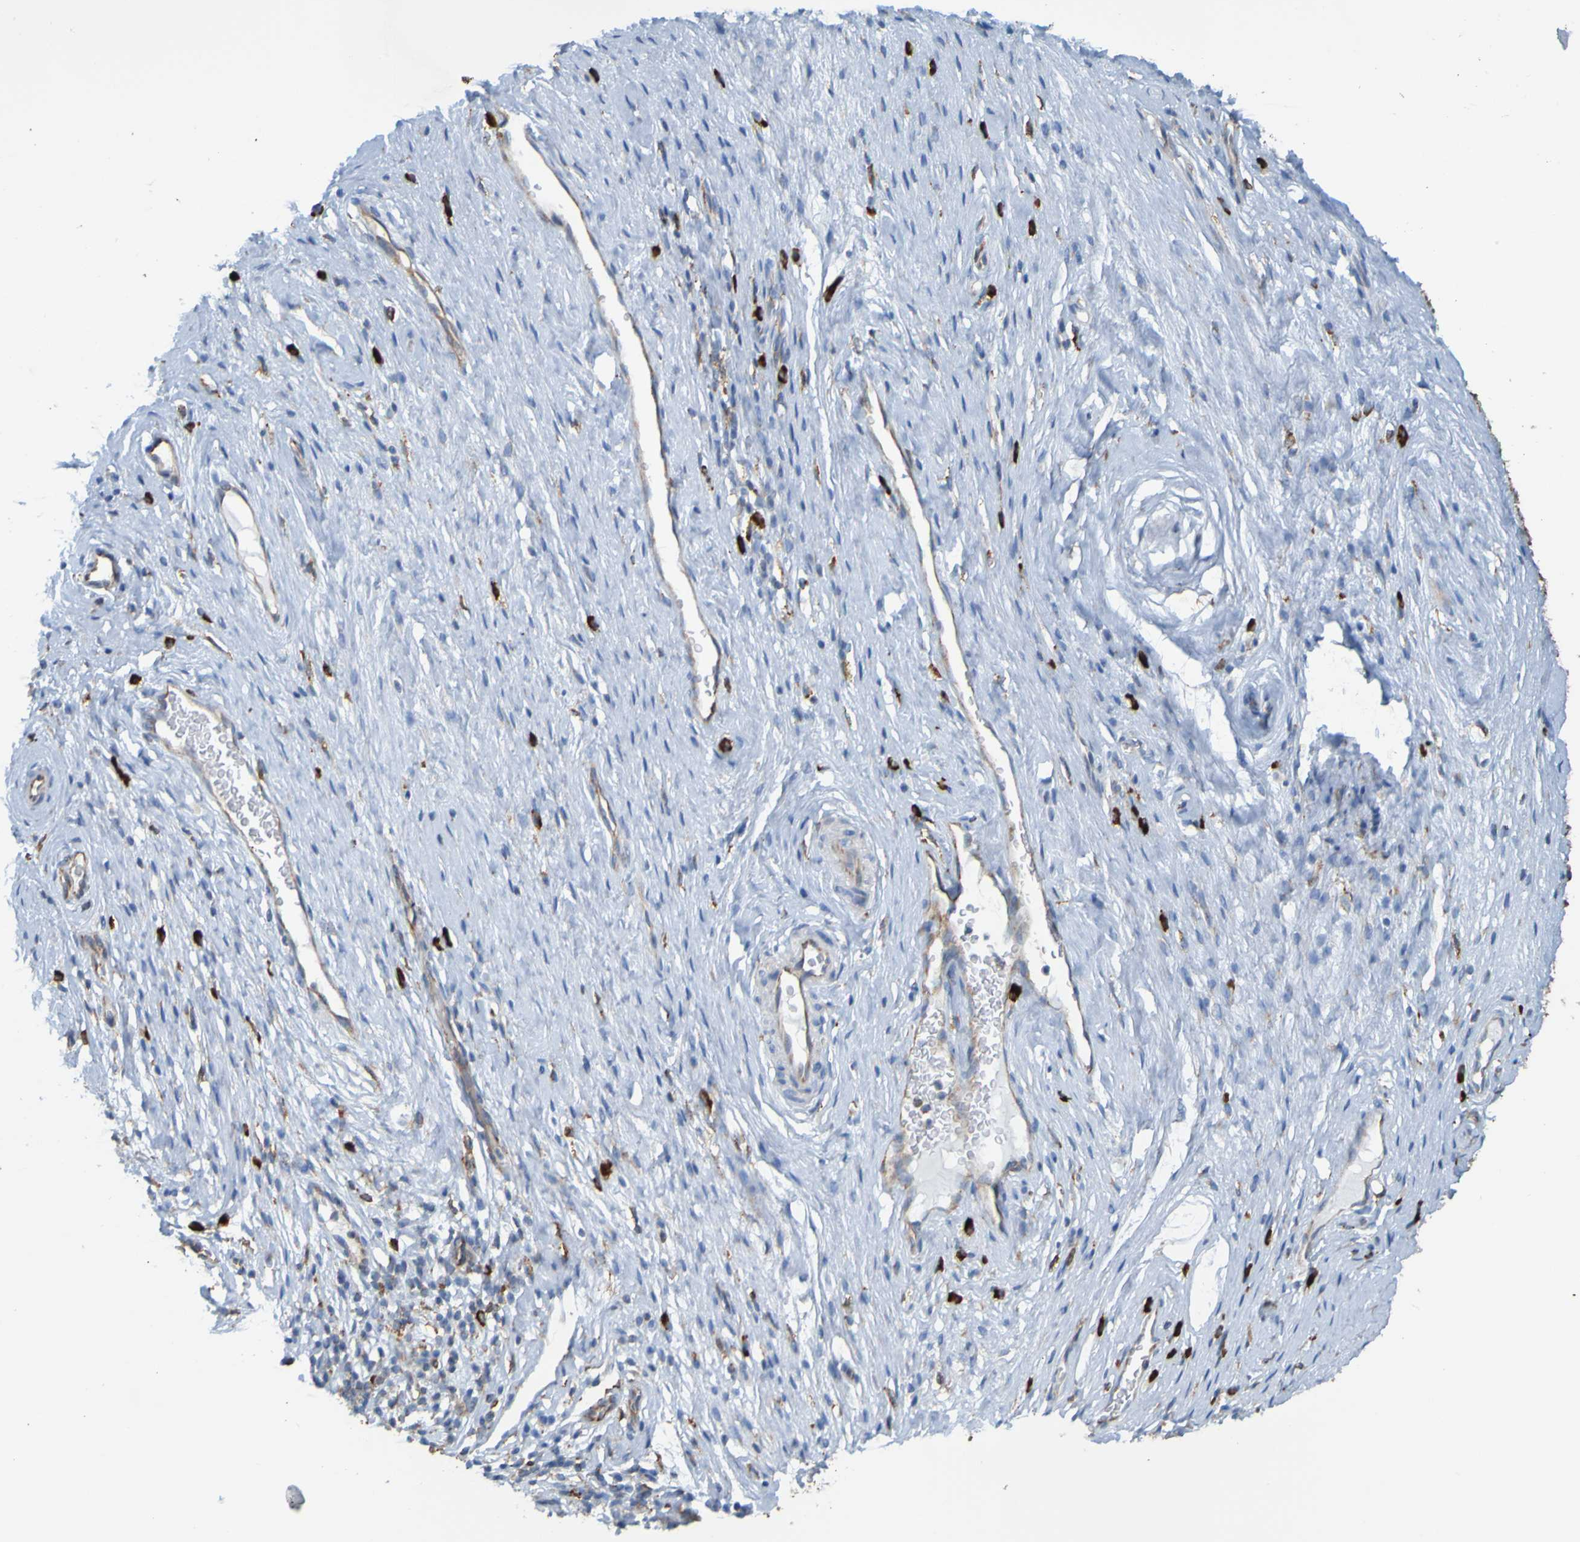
{"staining": {"intensity": "weak", "quantity": "25%-75%", "location": "cytoplasmic/membranous"}, "tissue": "cervical cancer", "cell_type": "Tumor cells", "image_type": "cancer", "snomed": [{"axis": "morphology", "description": "Squamous cell carcinoma, NOS"}, {"axis": "topography", "description": "Cervix"}], "caption": "Tumor cells demonstrate low levels of weak cytoplasmic/membranous expression in approximately 25%-75% of cells in human cervical cancer.", "gene": "SSR1", "patient": {"sex": "female", "age": 51}}